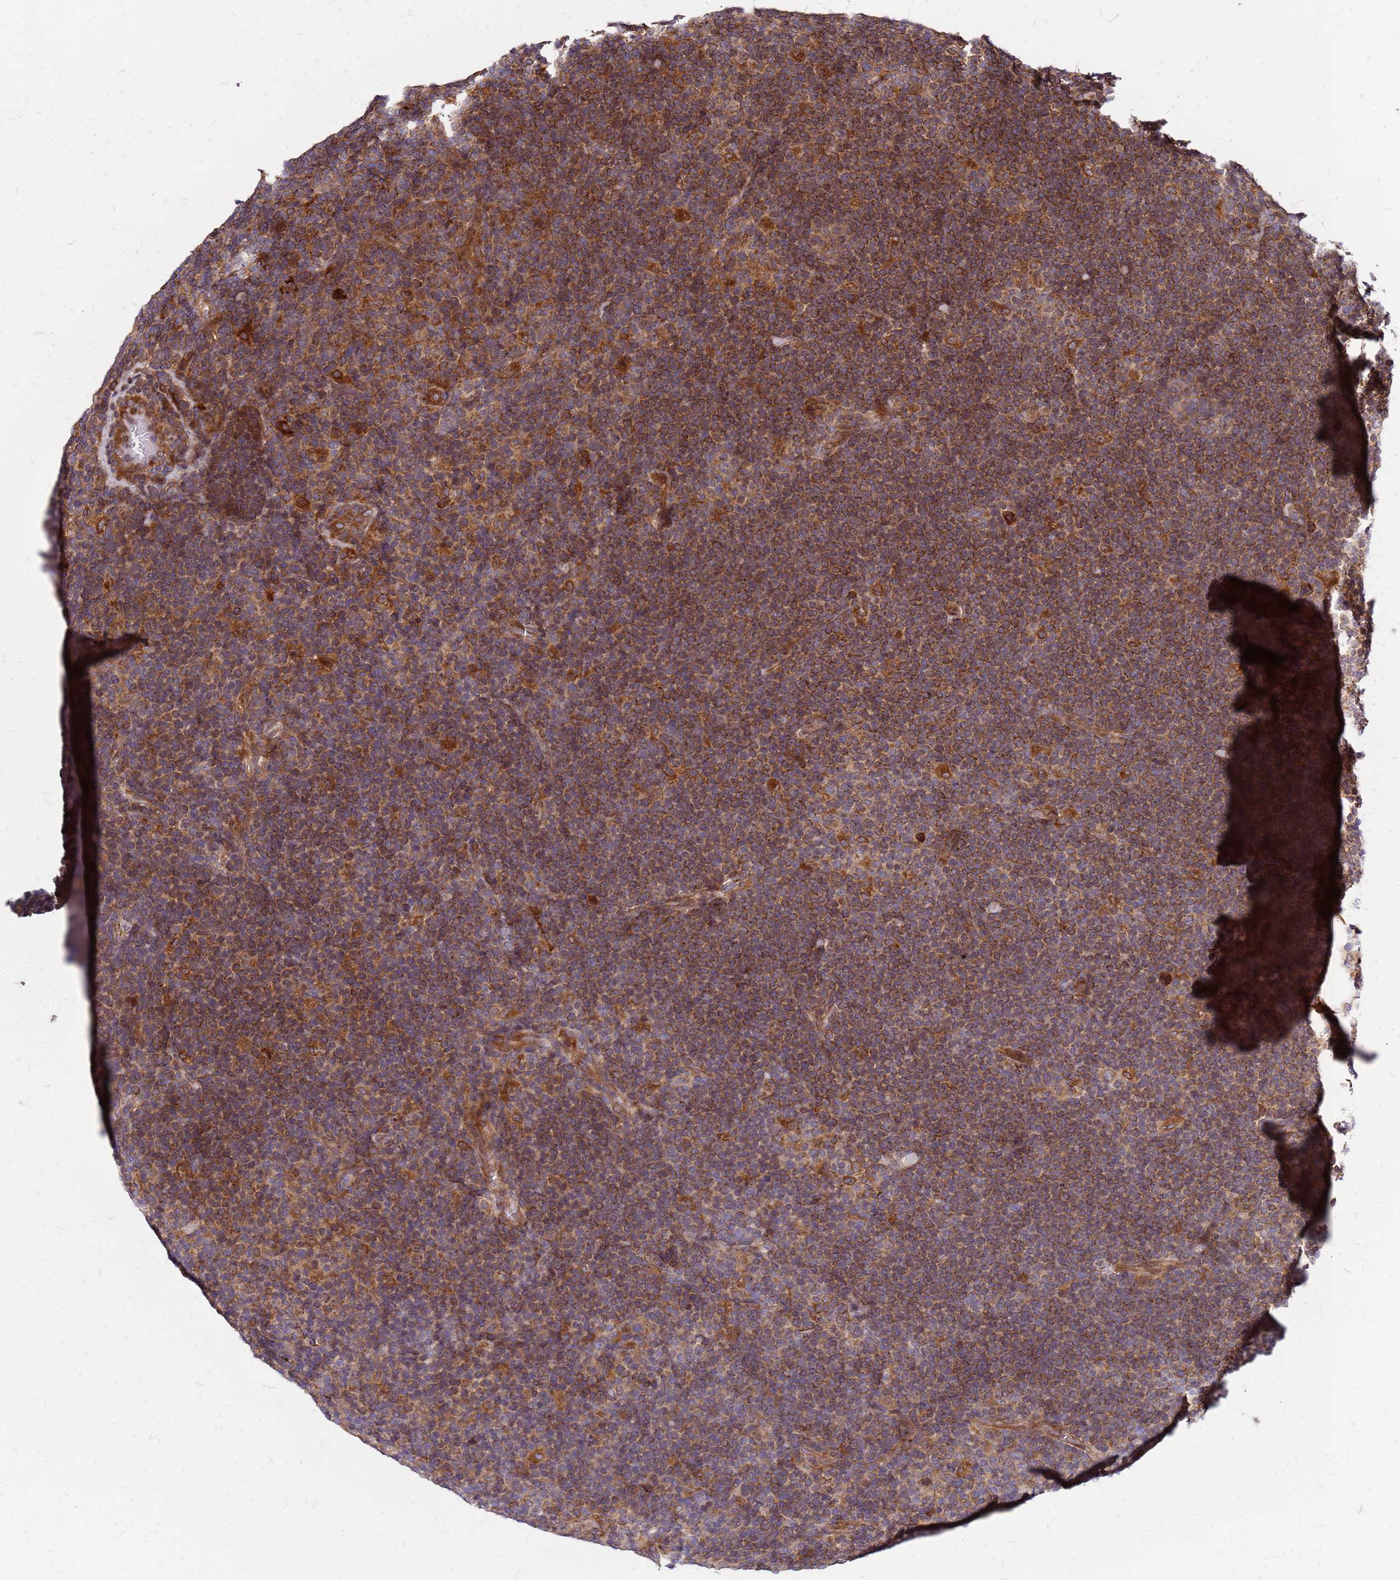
{"staining": {"intensity": "moderate", "quantity": ">75%", "location": "cytoplasmic/membranous"}, "tissue": "lymphoma", "cell_type": "Tumor cells", "image_type": "cancer", "snomed": [{"axis": "morphology", "description": "Hodgkin's disease, NOS"}, {"axis": "topography", "description": "Lymph node"}], "caption": "Human Hodgkin's disease stained for a protein (brown) shows moderate cytoplasmic/membranous positive positivity in approximately >75% of tumor cells.", "gene": "CYBC1", "patient": {"sex": "female", "age": 57}}